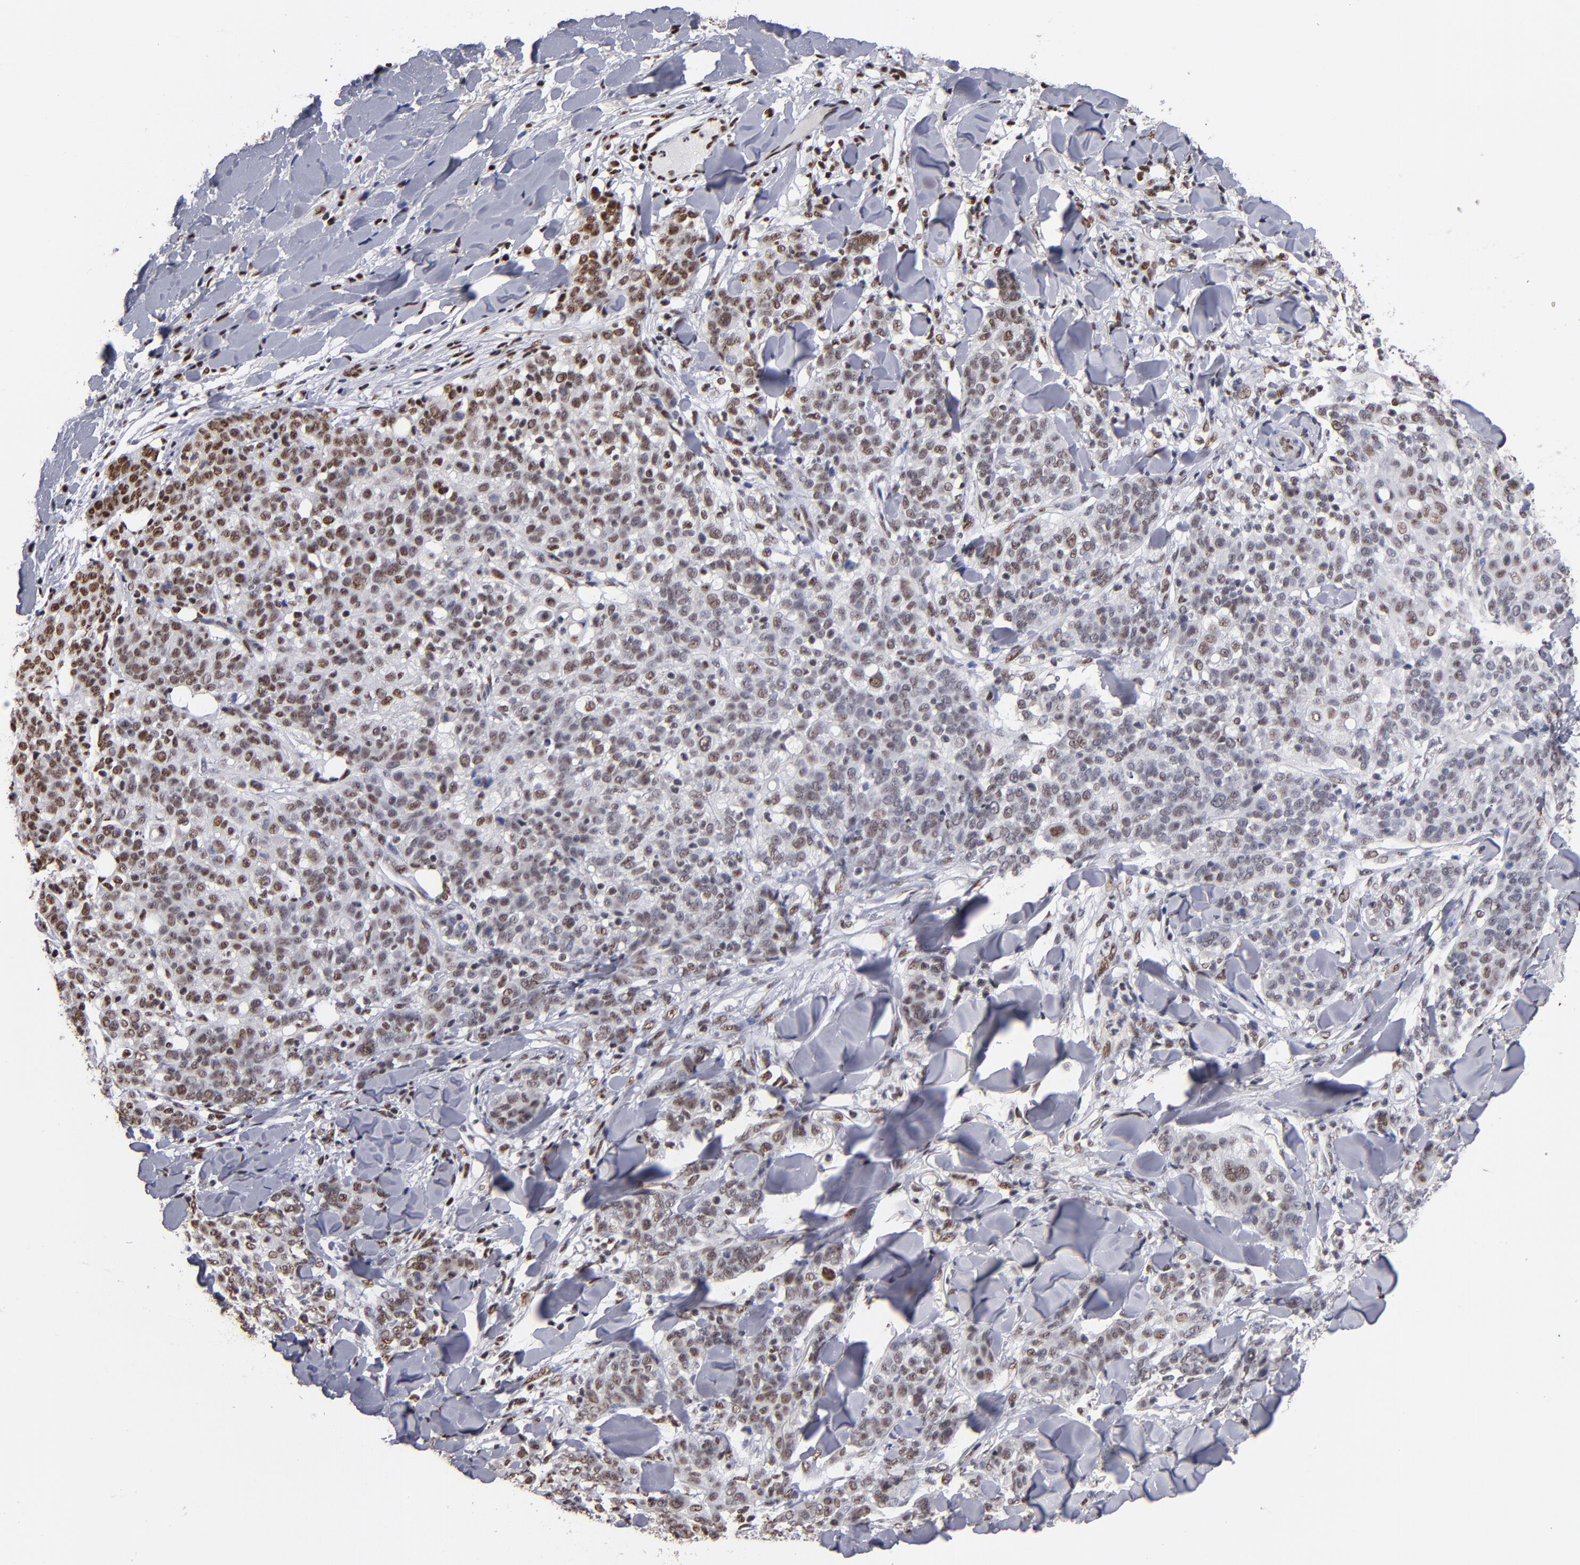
{"staining": {"intensity": "moderate", "quantity": "25%-75%", "location": "nuclear"}, "tissue": "skin cancer", "cell_type": "Tumor cells", "image_type": "cancer", "snomed": [{"axis": "morphology", "description": "Normal tissue, NOS"}, {"axis": "morphology", "description": "Squamous cell carcinoma, NOS"}, {"axis": "topography", "description": "Skin"}], "caption": "The immunohistochemical stain labels moderate nuclear expression in tumor cells of skin cancer (squamous cell carcinoma) tissue.", "gene": "MN1", "patient": {"sex": "female", "age": 83}}